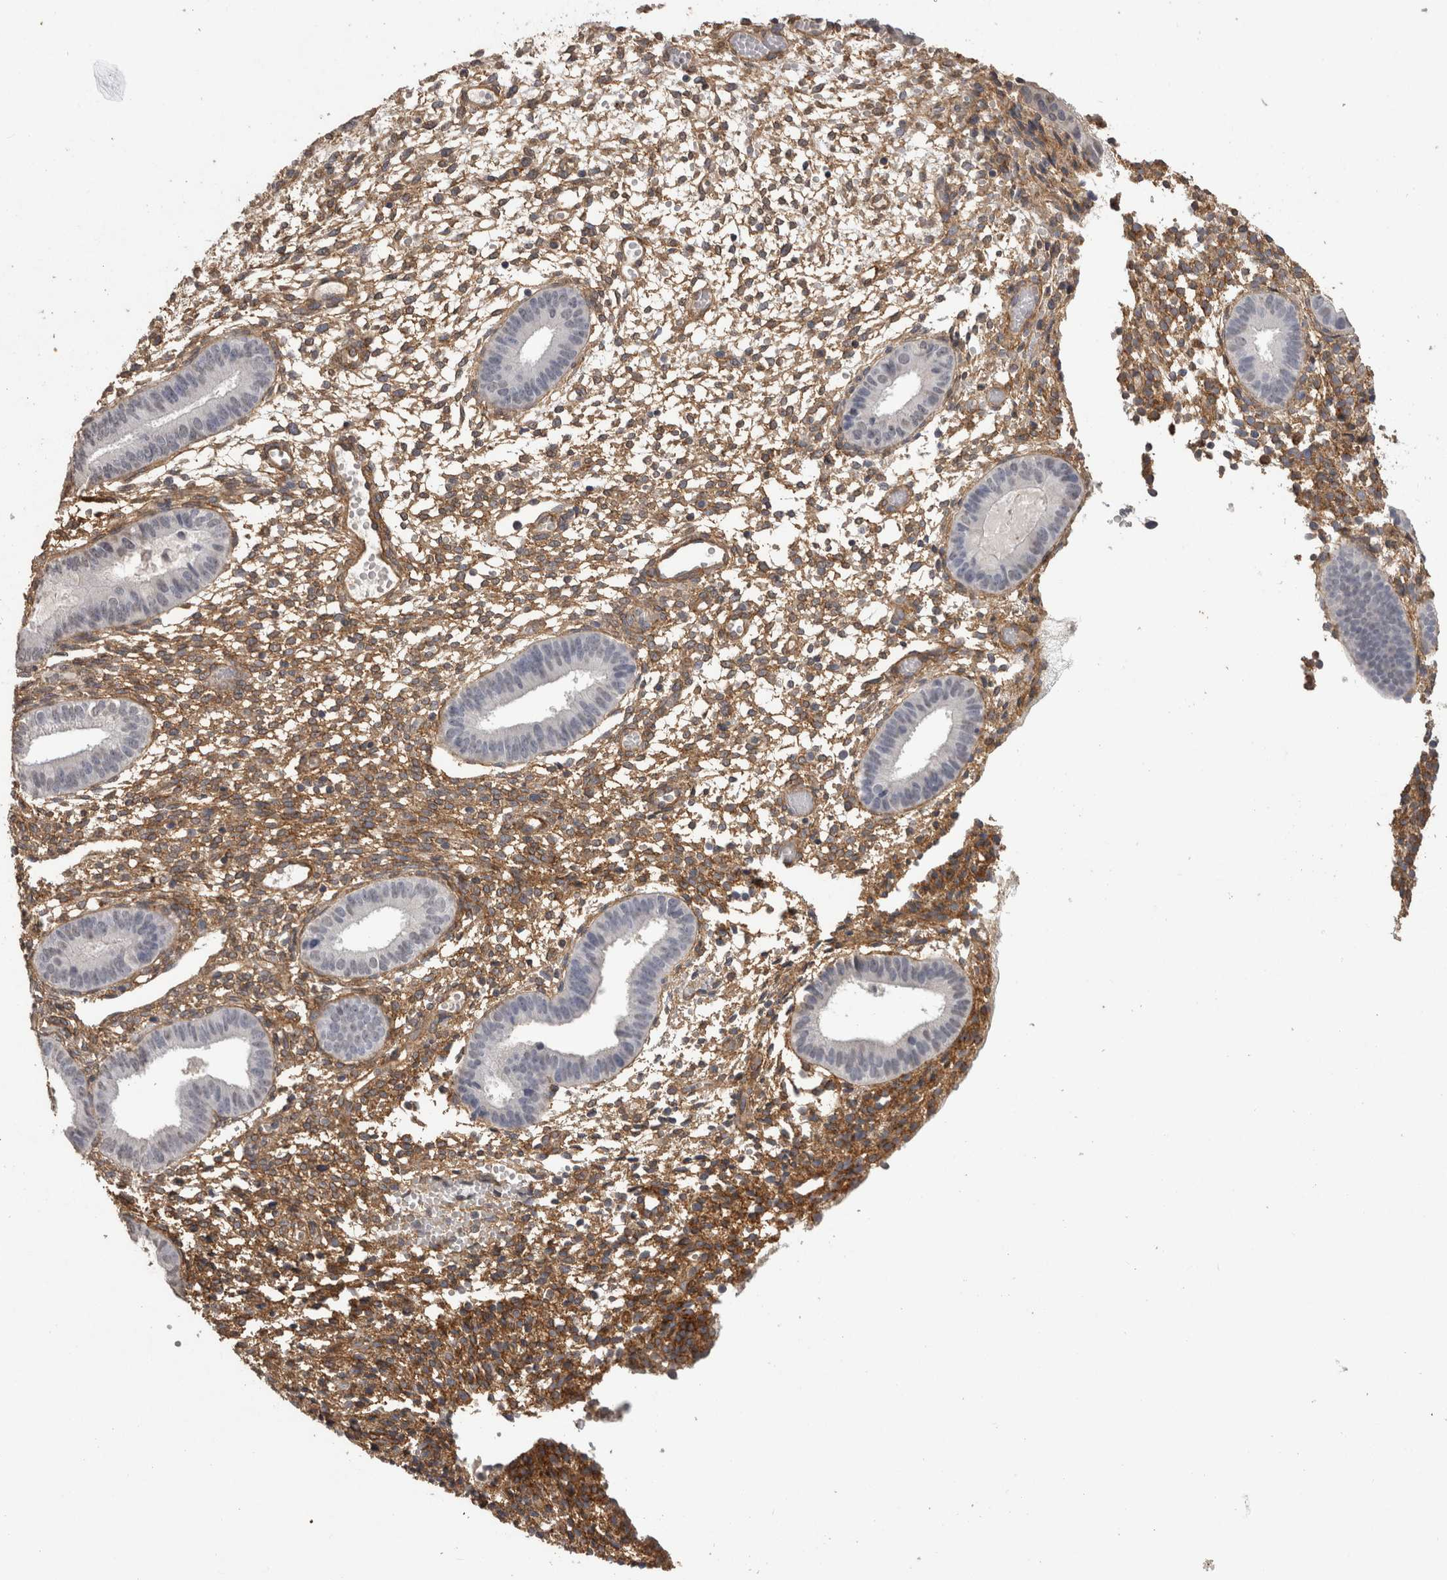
{"staining": {"intensity": "moderate", "quantity": ">75%", "location": "cytoplasmic/membranous"}, "tissue": "endometrium", "cell_type": "Cells in endometrial stroma", "image_type": "normal", "snomed": [{"axis": "morphology", "description": "Normal tissue, NOS"}, {"axis": "topography", "description": "Endometrium"}], "caption": "Immunohistochemical staining of unremarkable human endometrium displays medium levels of moderate cytoplasmic/membranous staining in about >75% of cells in endometrial stroma.", "gene": "RECK", "patient": {"sex": "female", "age": 46}}